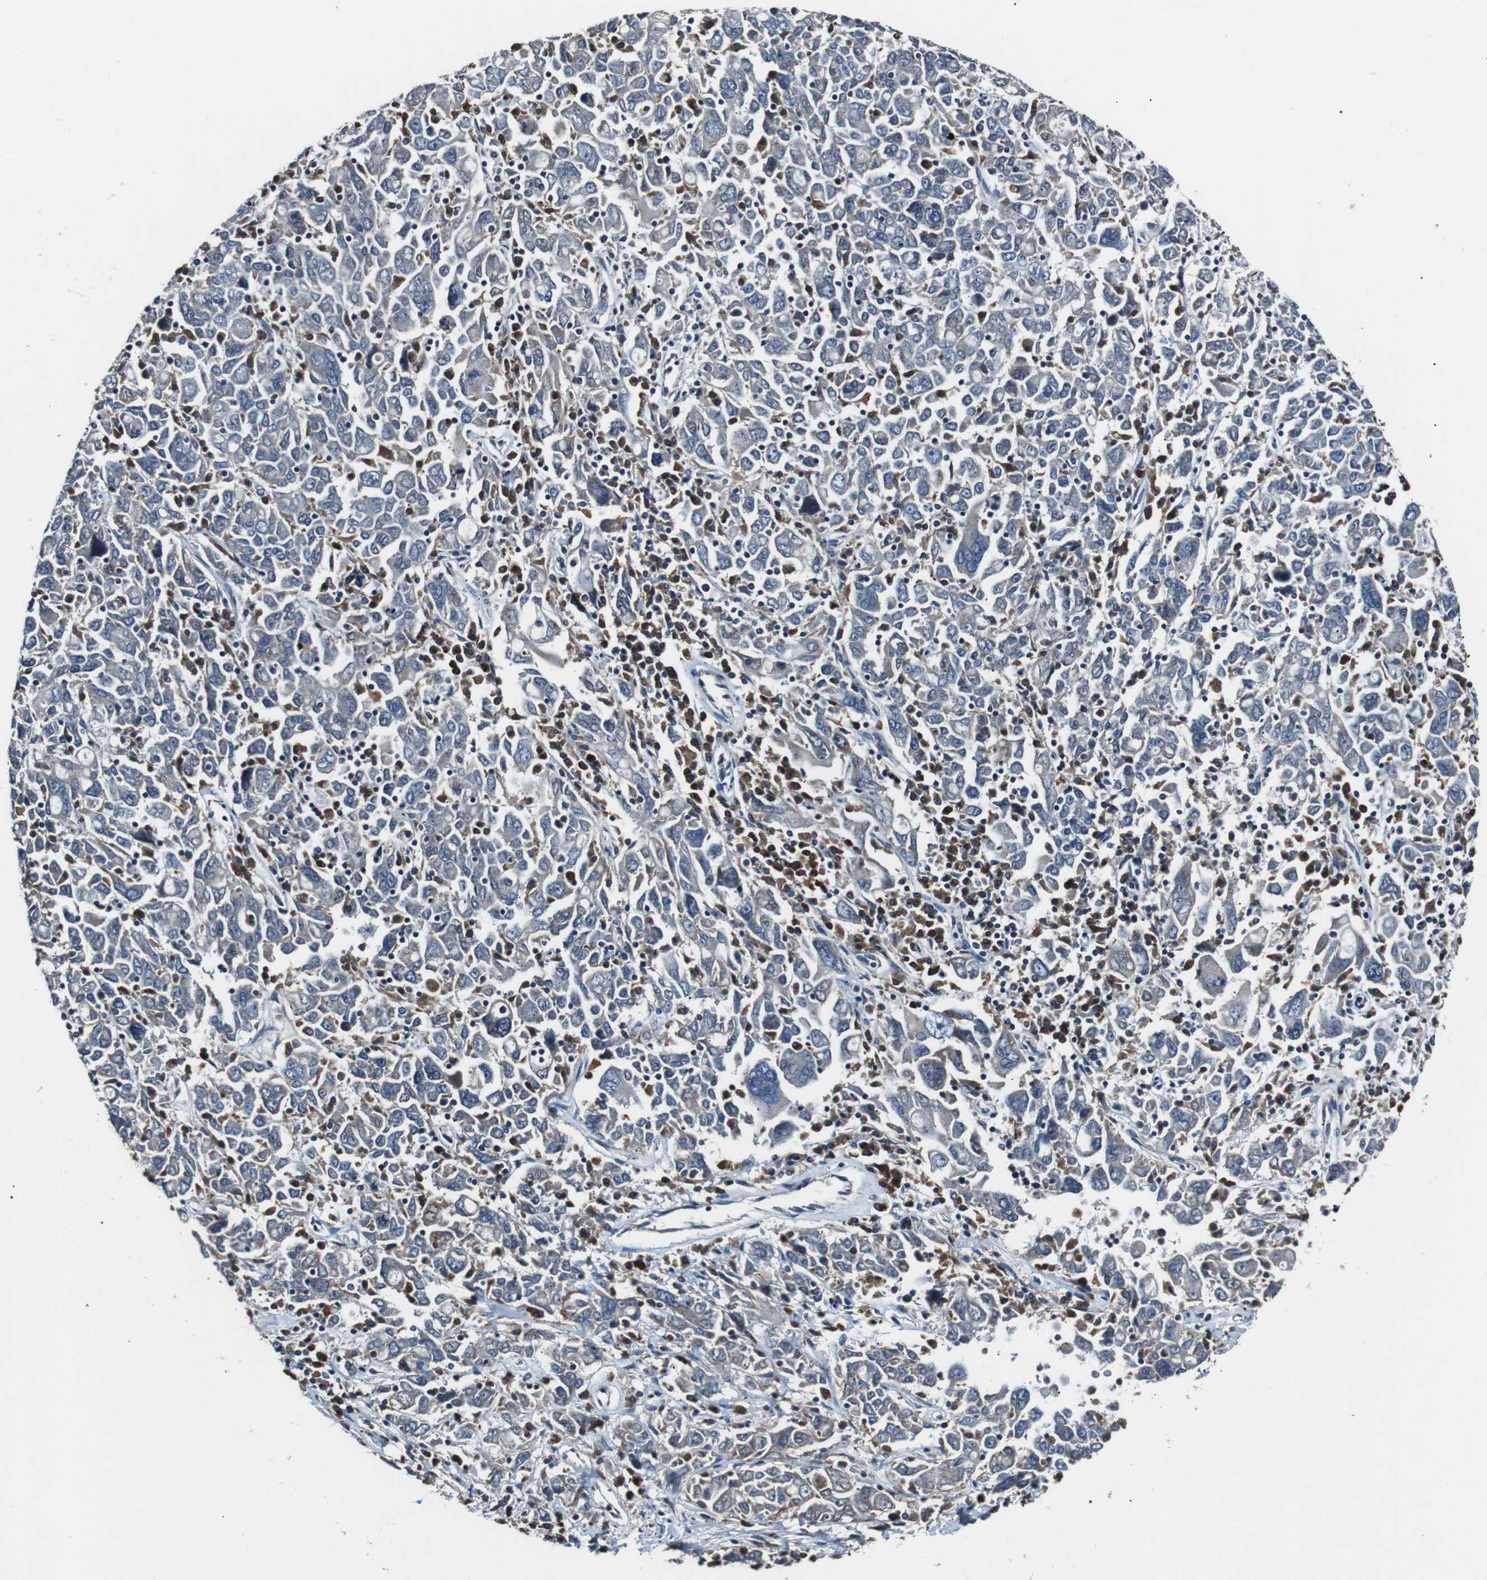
{"staining": {"intensity": "negative", "quantity": "none", "location": "none"}, "tissue": "ovarian cancer", "cell_type": "Tumor cells", "image_type": "cancer", "snomed": [{"axis": "morphology", "description": "Carcinoma, endometroid"}, {"axis": "topography", "description": "Ovary"}], "caption": "Ovarian endometroid carcinoma stained for a protein using immunohistochemistry reveals no expression tumor cells.", "gene": "CISD2", "patient": {"sex": "female", "age": 62}}